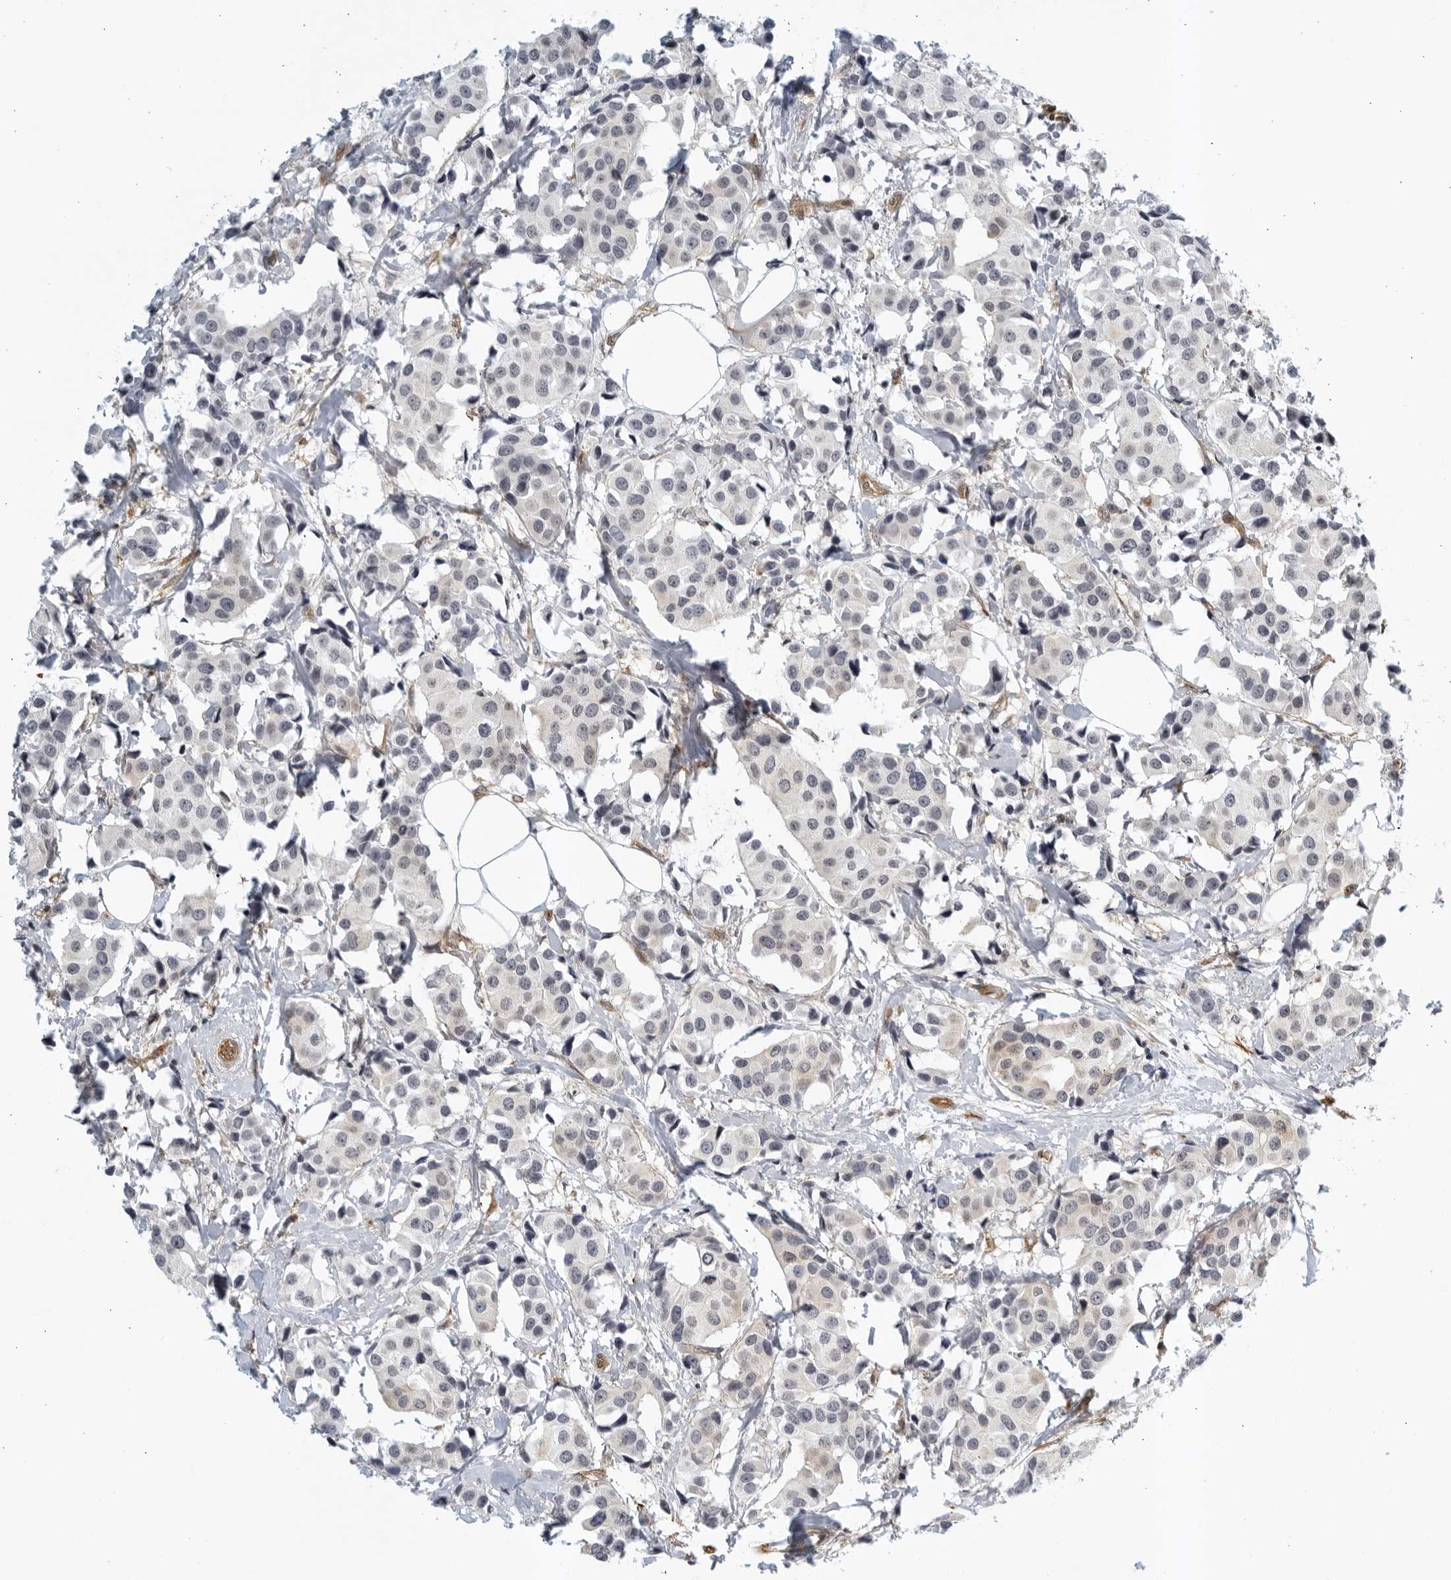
{"staining": {"intensity": "negative", "quantity": "none", "location": "none"}, "tissue": "breast cancer", "cell_type": "Tumor cells", "image_type": "cancer", "snomed": [{"axis": "morphology", "description": "Normal tissue, NOS"}, {"axis": "morphology", "description": "Duct carcinoma"}, {"axis": "topography", "description": "Breast"}], "caption": "Human intraductal carcinoma (breast) stained for a protein using immunohistochemistry (IHC) displays no staining in tumor cells.", "gene": "SERTAD4", "patient": {"sex": "female", "age": 39}}